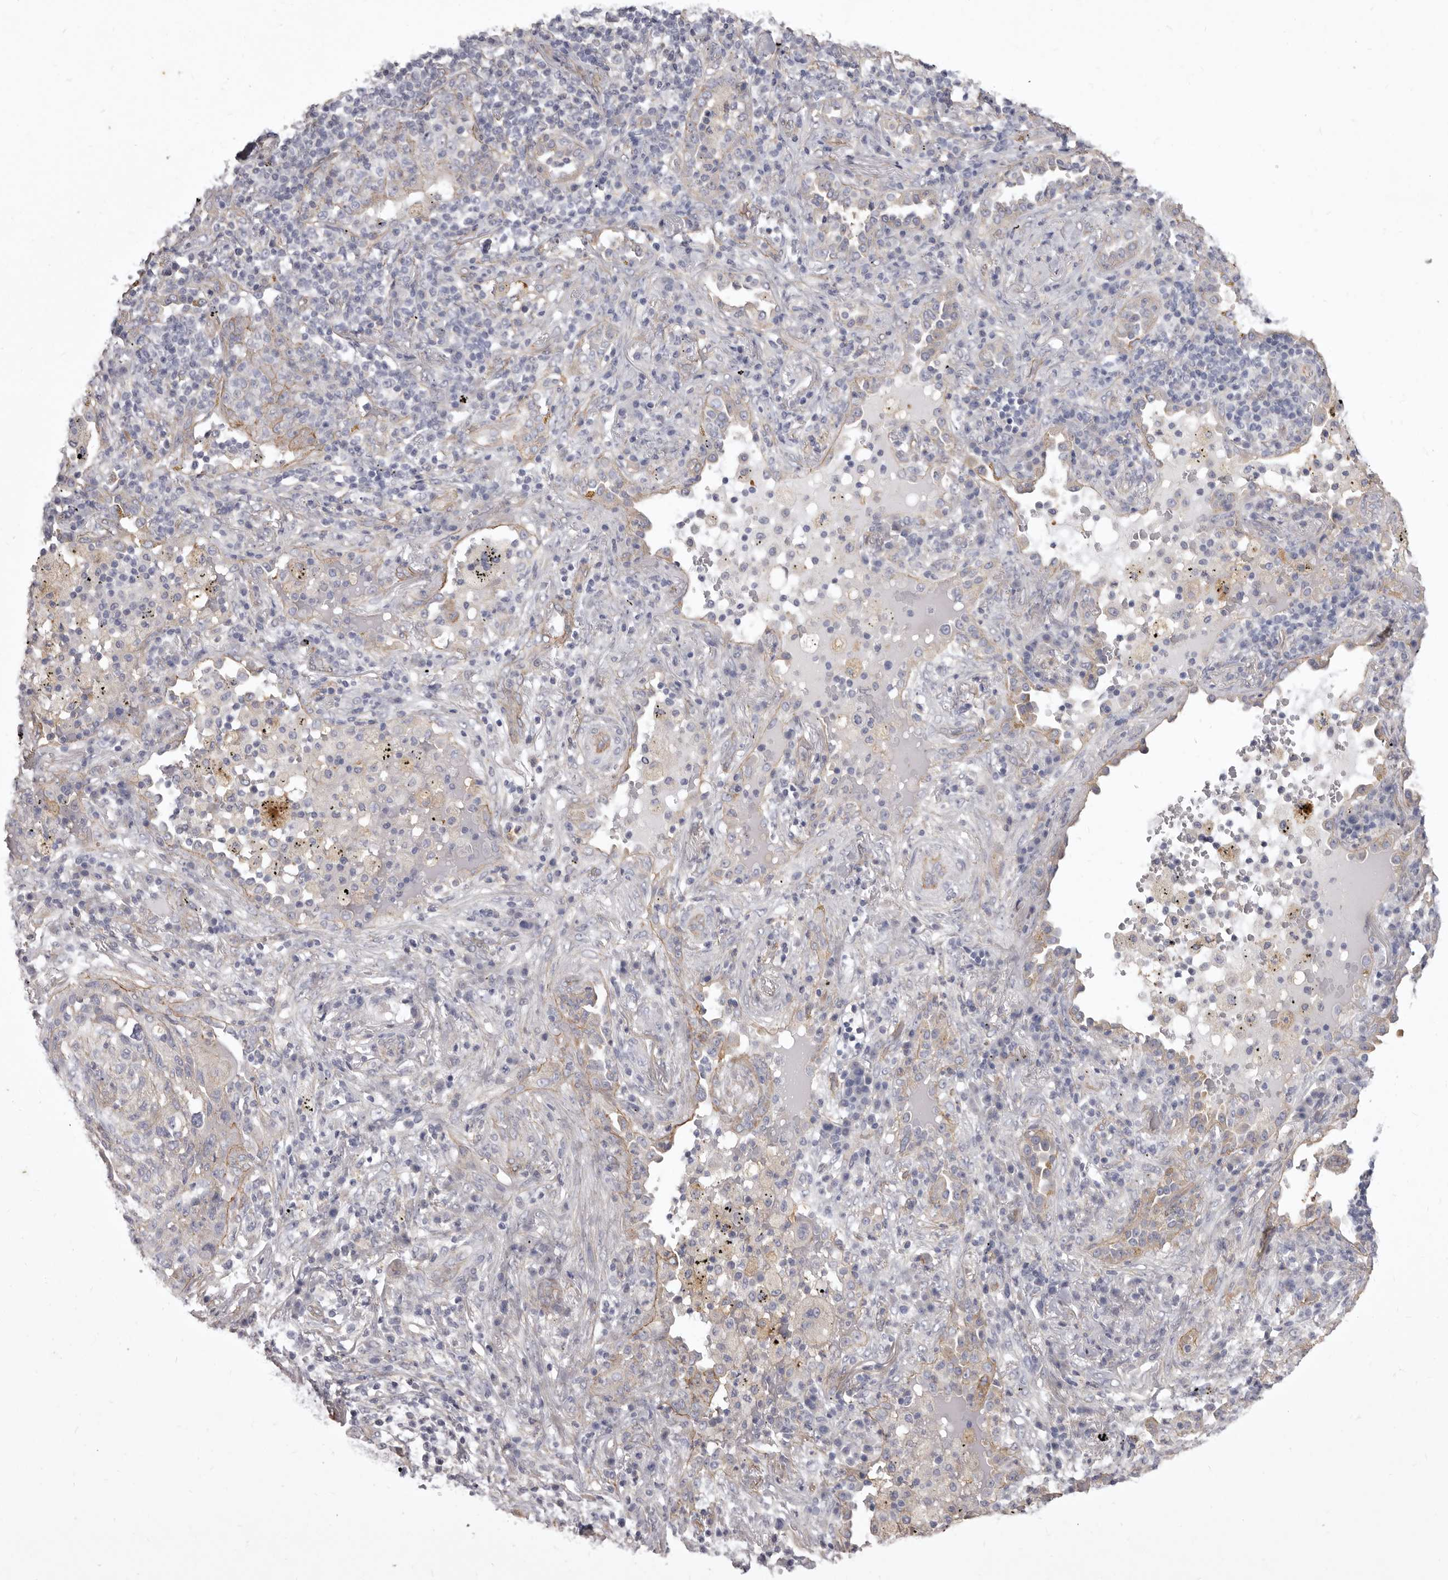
{"staining": {"intensity": "negative", "quantity": "none", "location": "none"}, "tissue": "lung cancer", "cell_type": "Tumor cells", "image_type": "cancer", "snomed": [{"axis": "morphology", "description": "Squamous cell carcinoma, NOS"}, {"axis": "topography", "description": "Lung"}], "caption": "High magnification brightfield microscopy of squamous cell carcinoma (lung) stained with DAB (3,3'-diaminobenzidine) (brown) and counterstained with hematoxylin (blue): tumor cells show no significant expression. (Immunohistochemistry (ihc), brightfield microscopy, high magnification).", "gene": "P2RX6", "patient": {"sex": "female", "age": 63}}